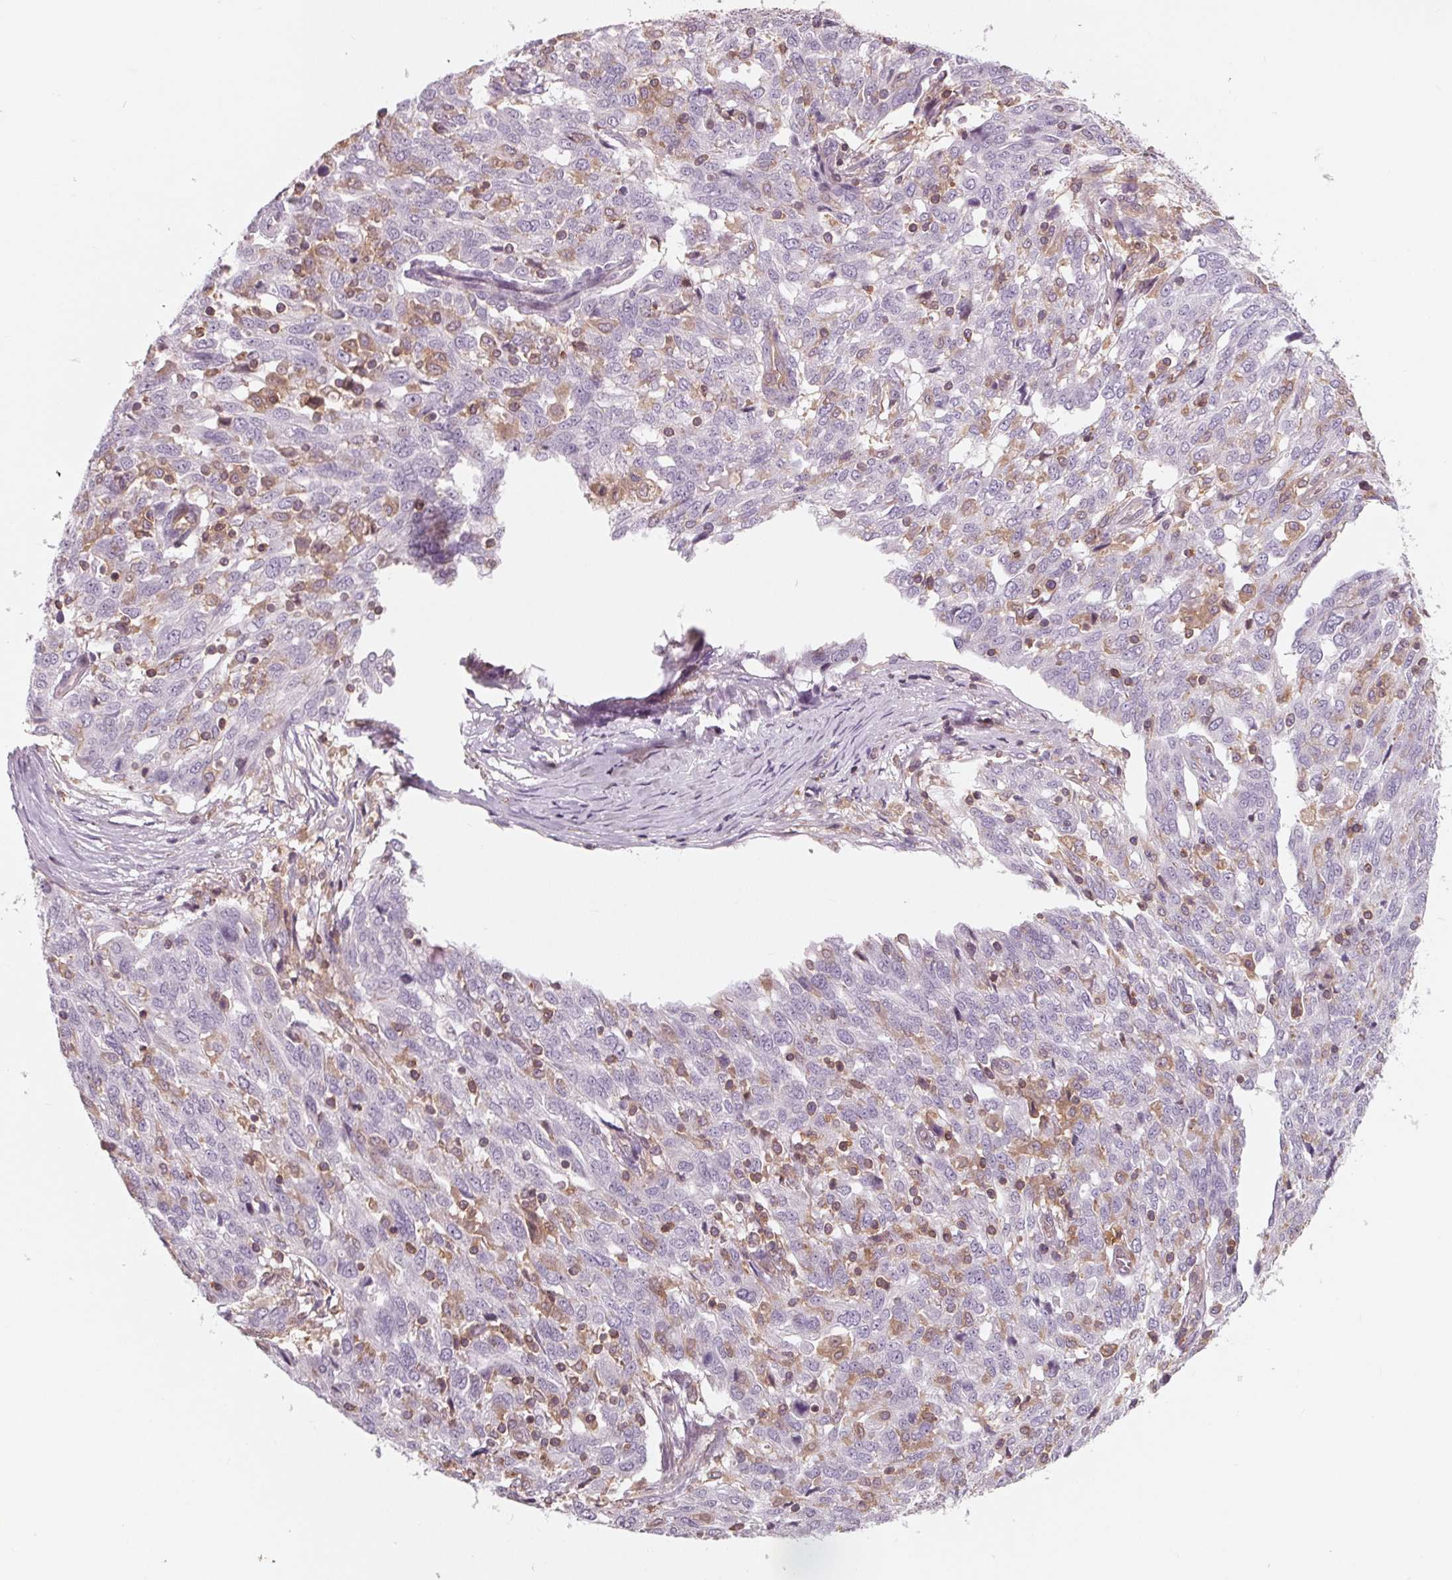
{"staining": {"intensity": "negative", "quantity": "none", "location": "none"}, "tissue": "ovarian cancer", "cell_type": "Tumor cells", "image_type": "cancer", "snomed": [{"axis": "morphology", "description": "Cystadenocarcinoma, serous, NOS"}, {"axis": "topography", "description": "Ovary"}], "caption": "IHC image of human ovarian cancer (serous cystadenocarcinoma) stained for a protein (brown), which exhibits no staining in tumor cells.", "gene": "ARHGAP25", "patient": {"sex": "female", "age": 67}}